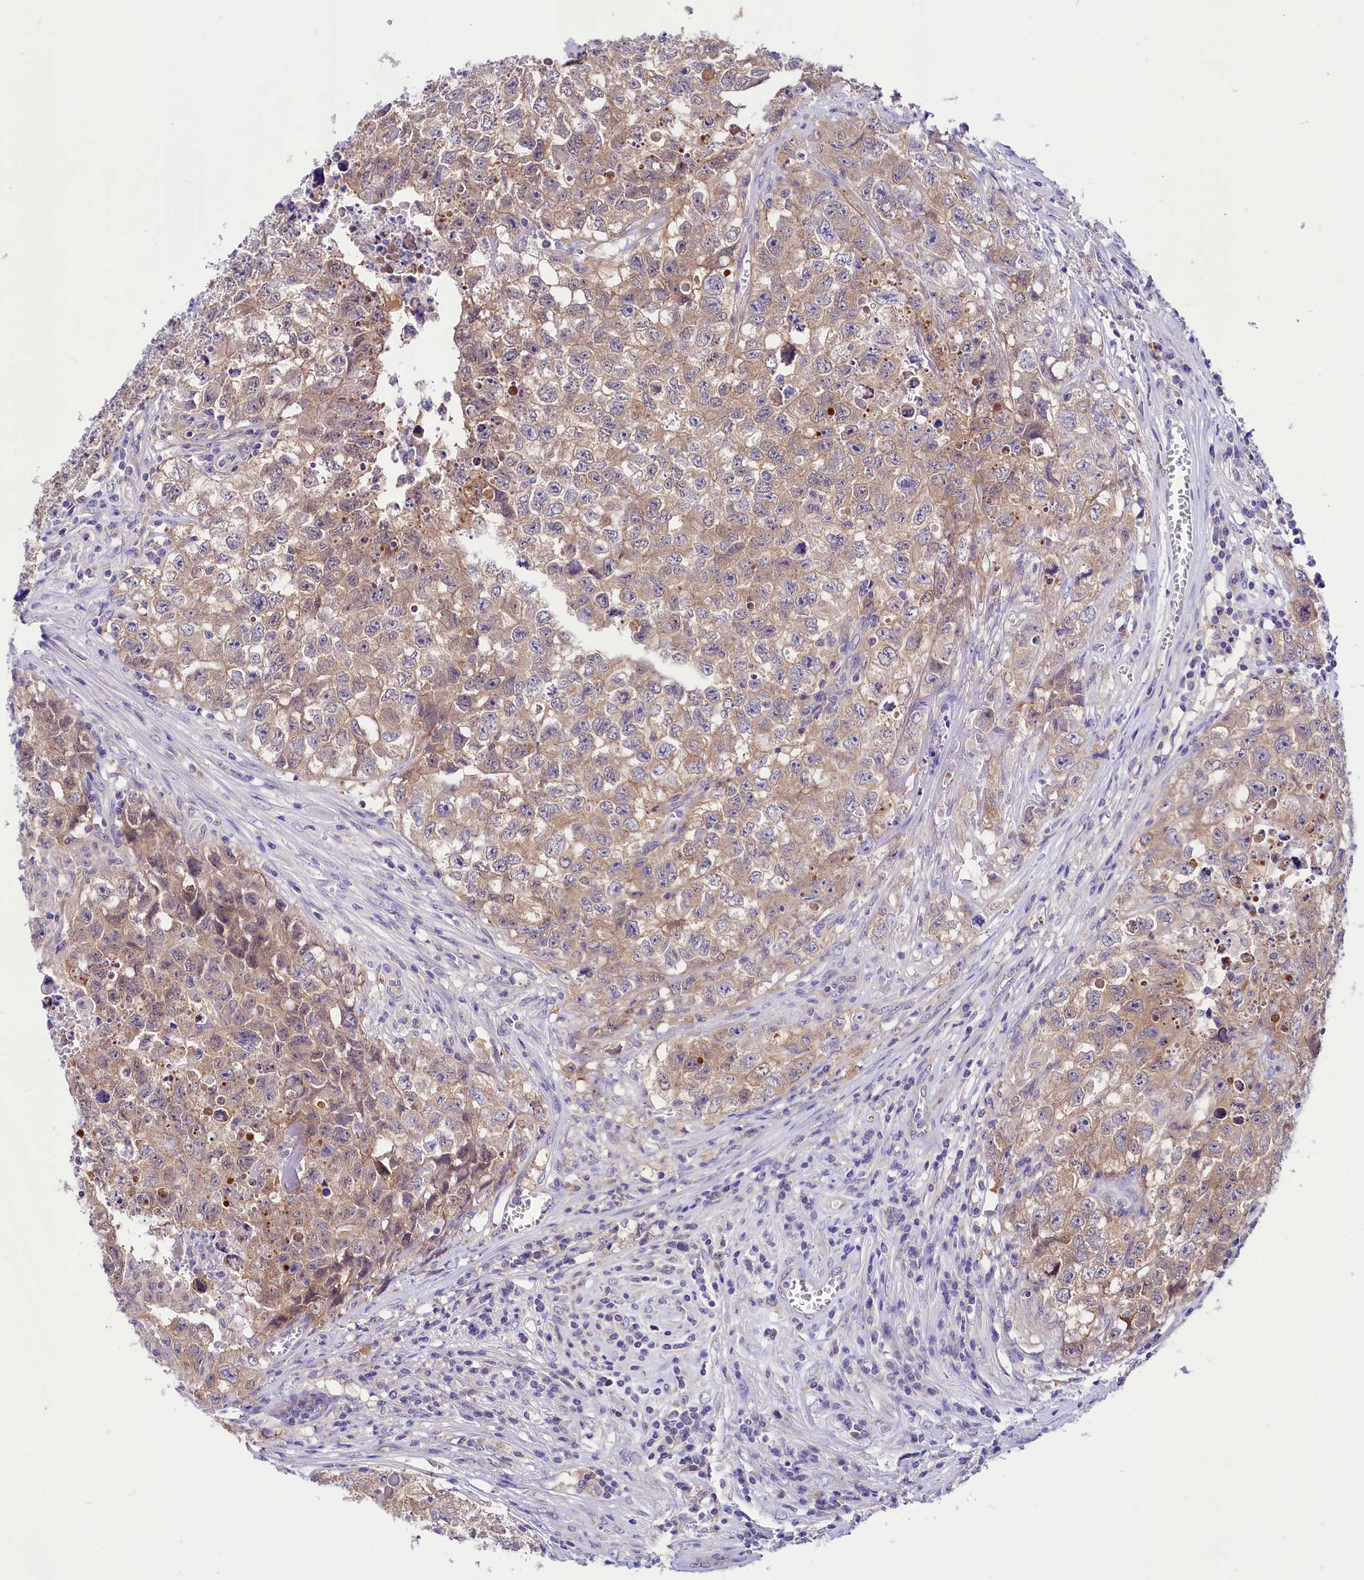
{"staining": {"intensity": "weak", "quantity": ">75%", "location": "cytoplasmic/membranous"}, "tissue": "testis cancer", "cell_type": "Tumor cells", "image_type": "cancer", "snomed": [{"axis": "morphology", "description": "Seminoma, NOS"}, {"axis": "morphology", "description": "Carcinoma, Embryonal, NOS"}, {"axis": "topography", "description": "Testis"}], "caption": "Protein staining by immunohistochemistry (IHC) displays weak cytoplasmic/membranous expression in about >75% of tumor cells in testis cancer (seminoma).", "gene": "ABHD5", "patient": {"sex": "male", "age": 43}}